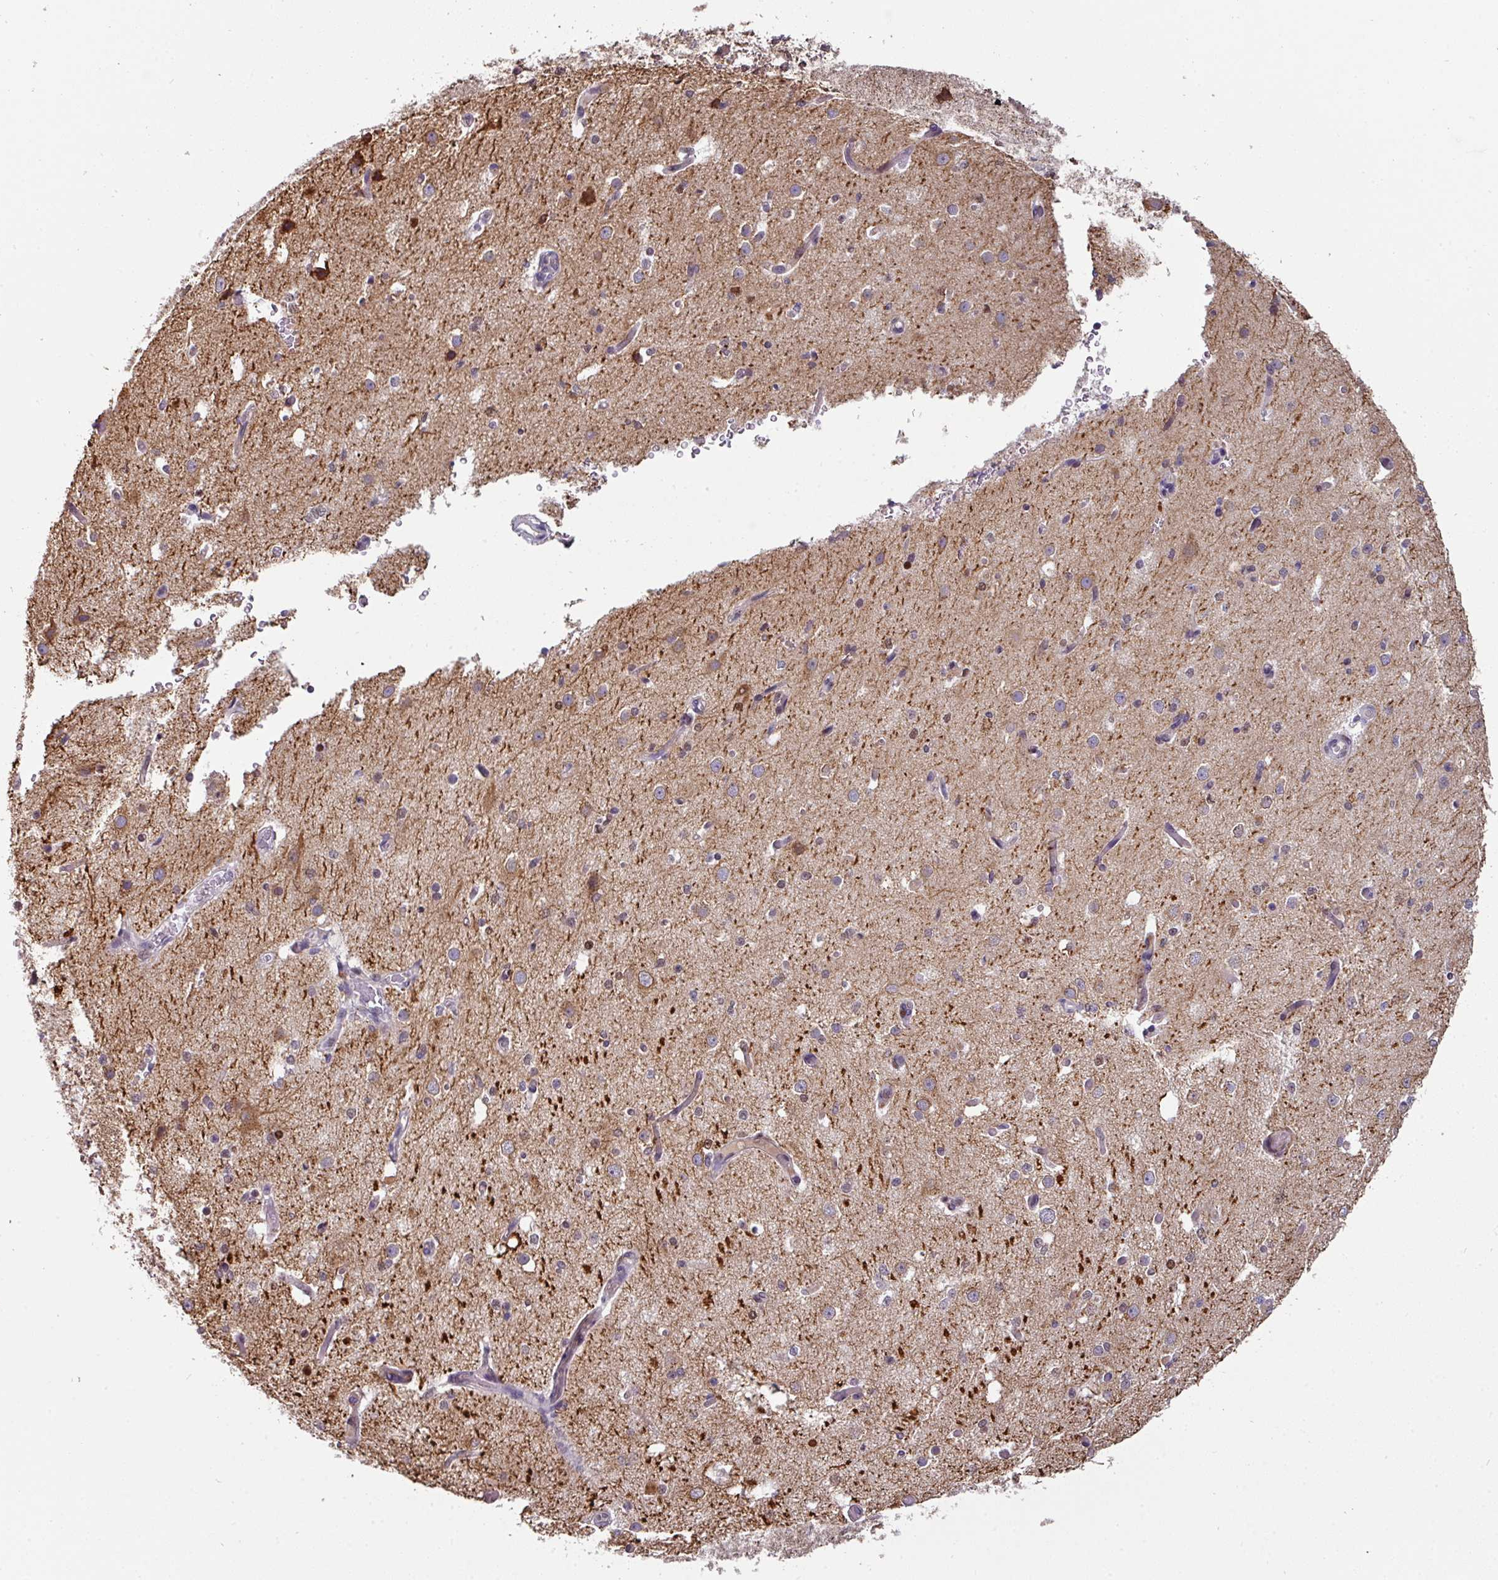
{"staining": {"intensity": "negative", "quantity": "none", "location": "none"}, "tissue": "cerebral cortex", "cell_type": "Endothelial cells", "image_type": "normal", "snomed": [{"axis": "morphology", "description": "Normal tissue, NOS"}, {"axis": "morphology", "description": "Inflammation, NOS"}, {"axis": "topography", "description": "Cerebral cortex"}], "caption": "Human cerebral cortex stained for a protein using IHC reveals no staining in endothelial cells.", "gene": "SWSAP1", "patient": {"sex": "male", "age": 6}}